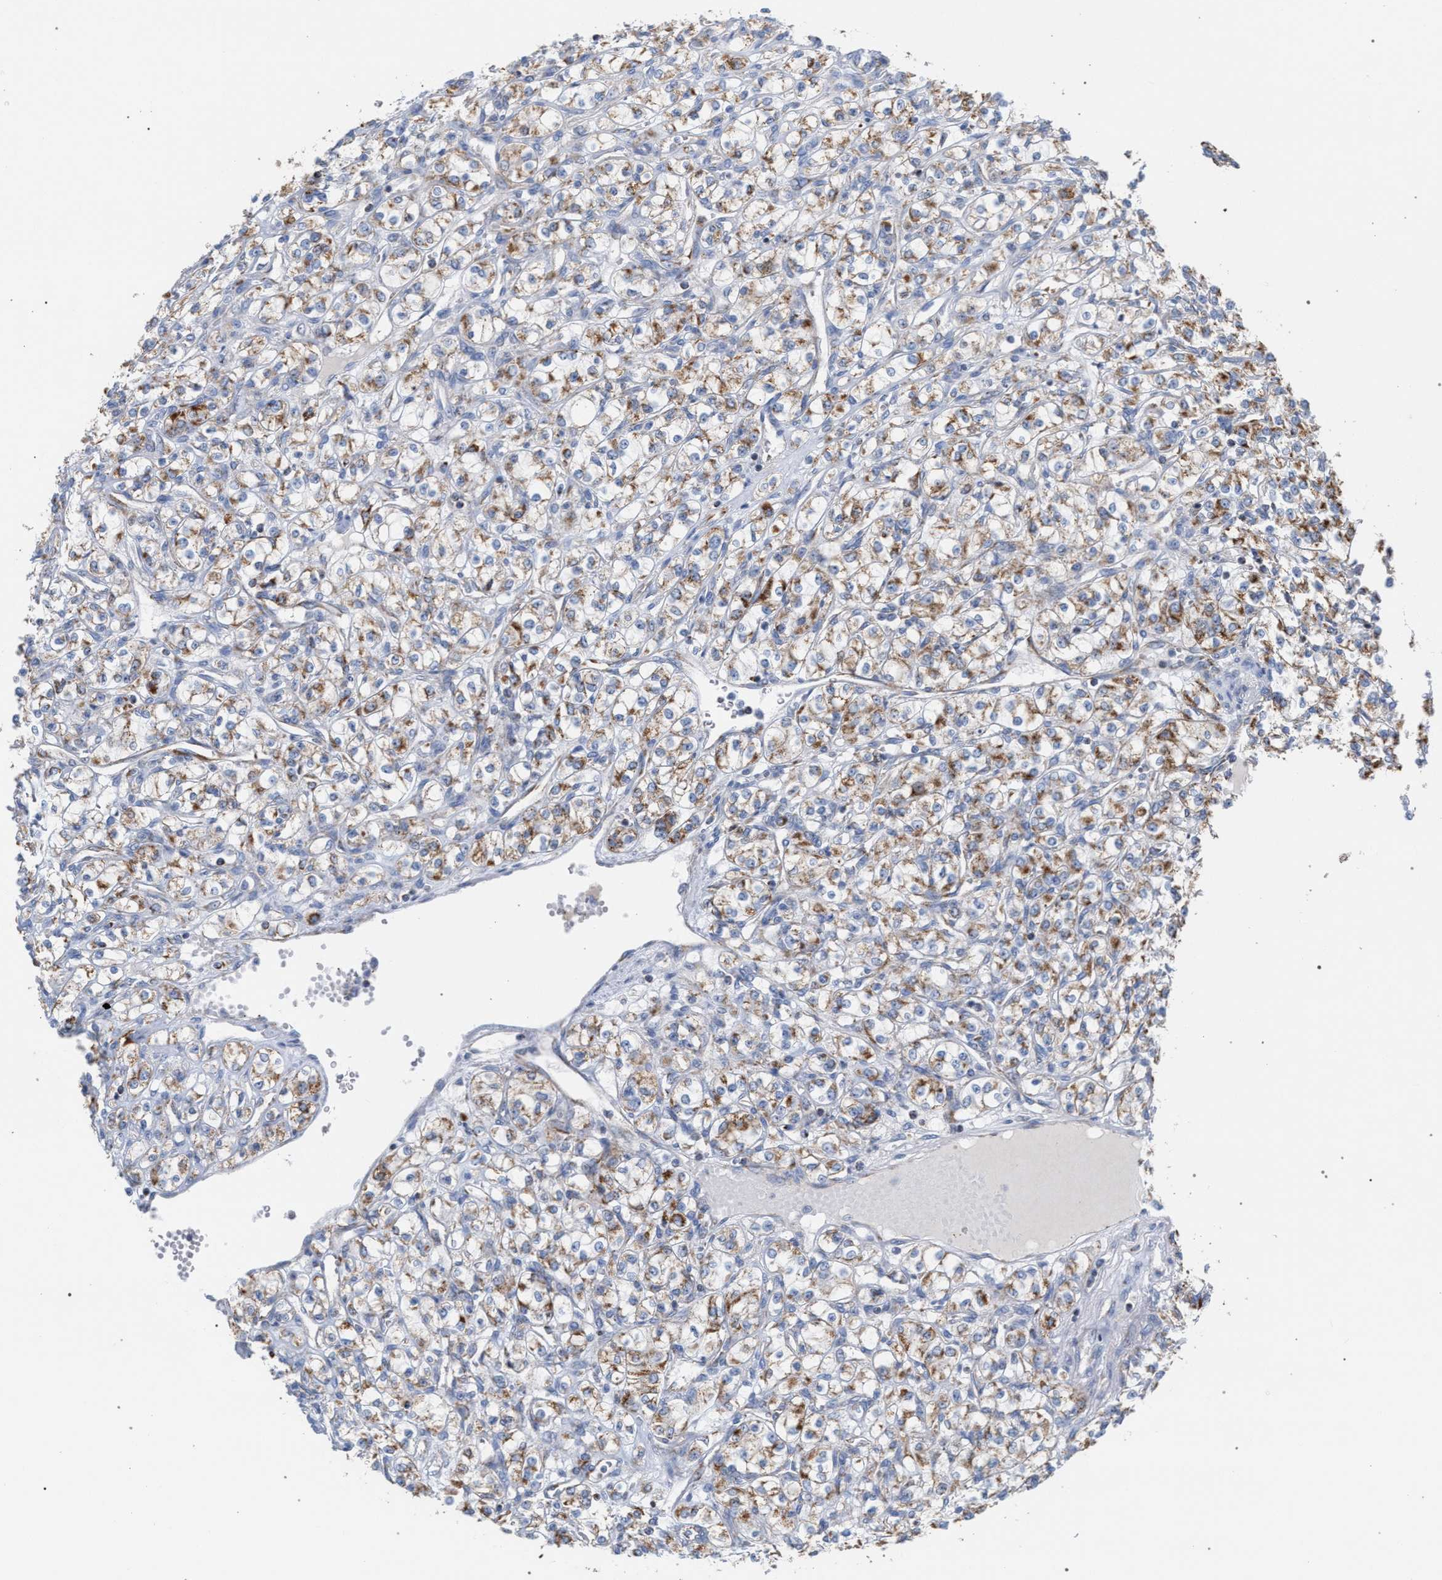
{"staining": {"intensity": "moderate", "quantity": ">75%", "location": "cytoplasmic/membranous"}, "tissue": "renal cancer", "cell_type": "Tumor cells", "image_type": "cancer", "snomed": [{"axis": "morphology", "description": "Adenocarcinoma, NOS"}, {"axis": "topography", "description": "Kidney"}], "caption": "Brown immunohistochemical staining in human renal cancer (adenocarcinoma) reveals moderate cytoplasmic/membranous expression in about >75% of tumor cells.", "gene": "ECI2", "patient": {"sex": "male", "age": 77}}